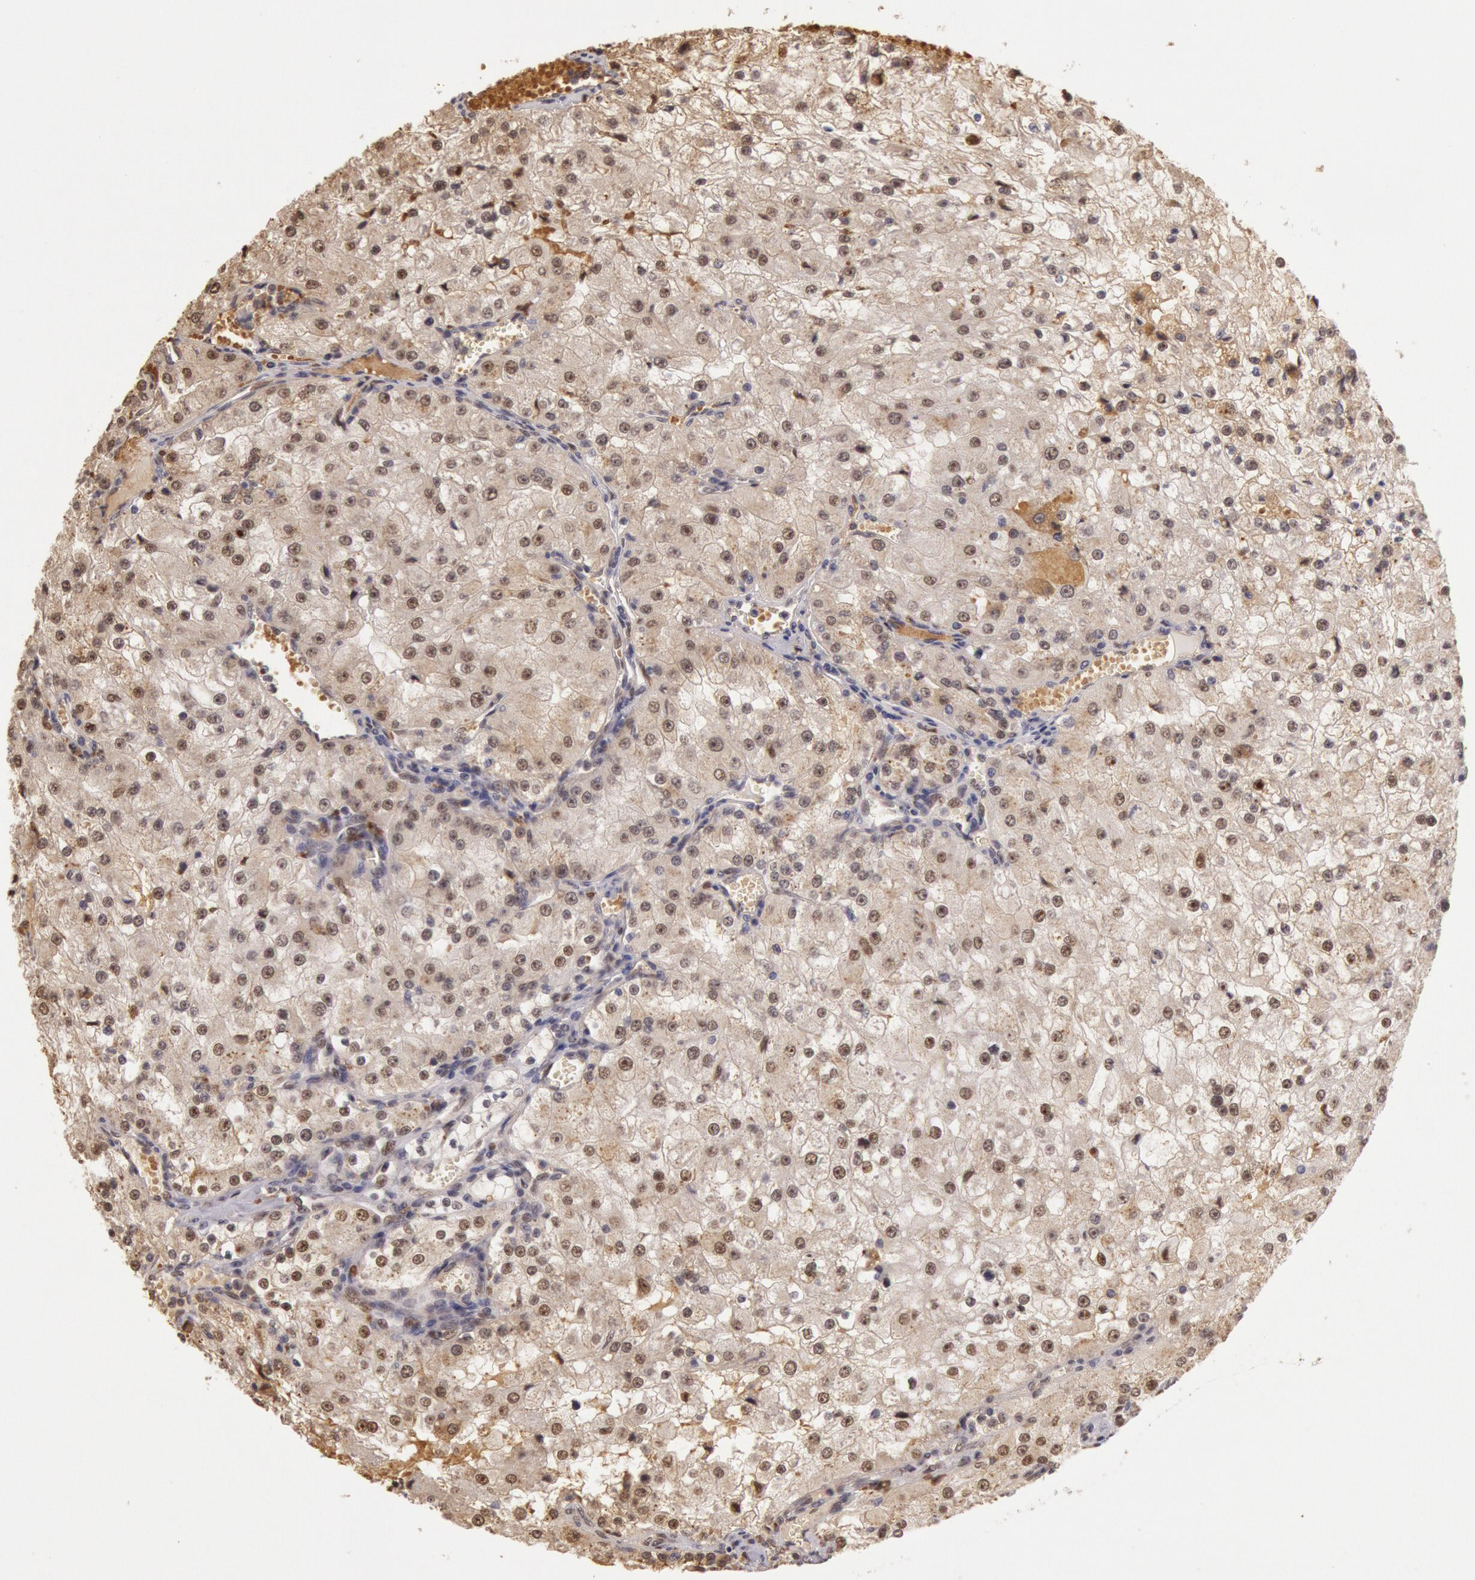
{"staining": {"intensity": "weak", "quantity": "25%-75%", "location": "nuclear"}, "tissue": "renal cancer", "cell_type": "Tumor cells", "image_type": "cancer", "snomed": [{"axis": "morphology", "description": "Adenocarcinoma, NOS"}, {"axis": "topography", "description": "Kidney"}], "caption": "Immunohistochemical staining of human renal cancer (adenocarcinoma) exhibits low levels of weak nuclear protein expression in about 25%-75% of tumor cells.", "gene": "LIG4", "patient": {"sex": "female", "age": 74}}